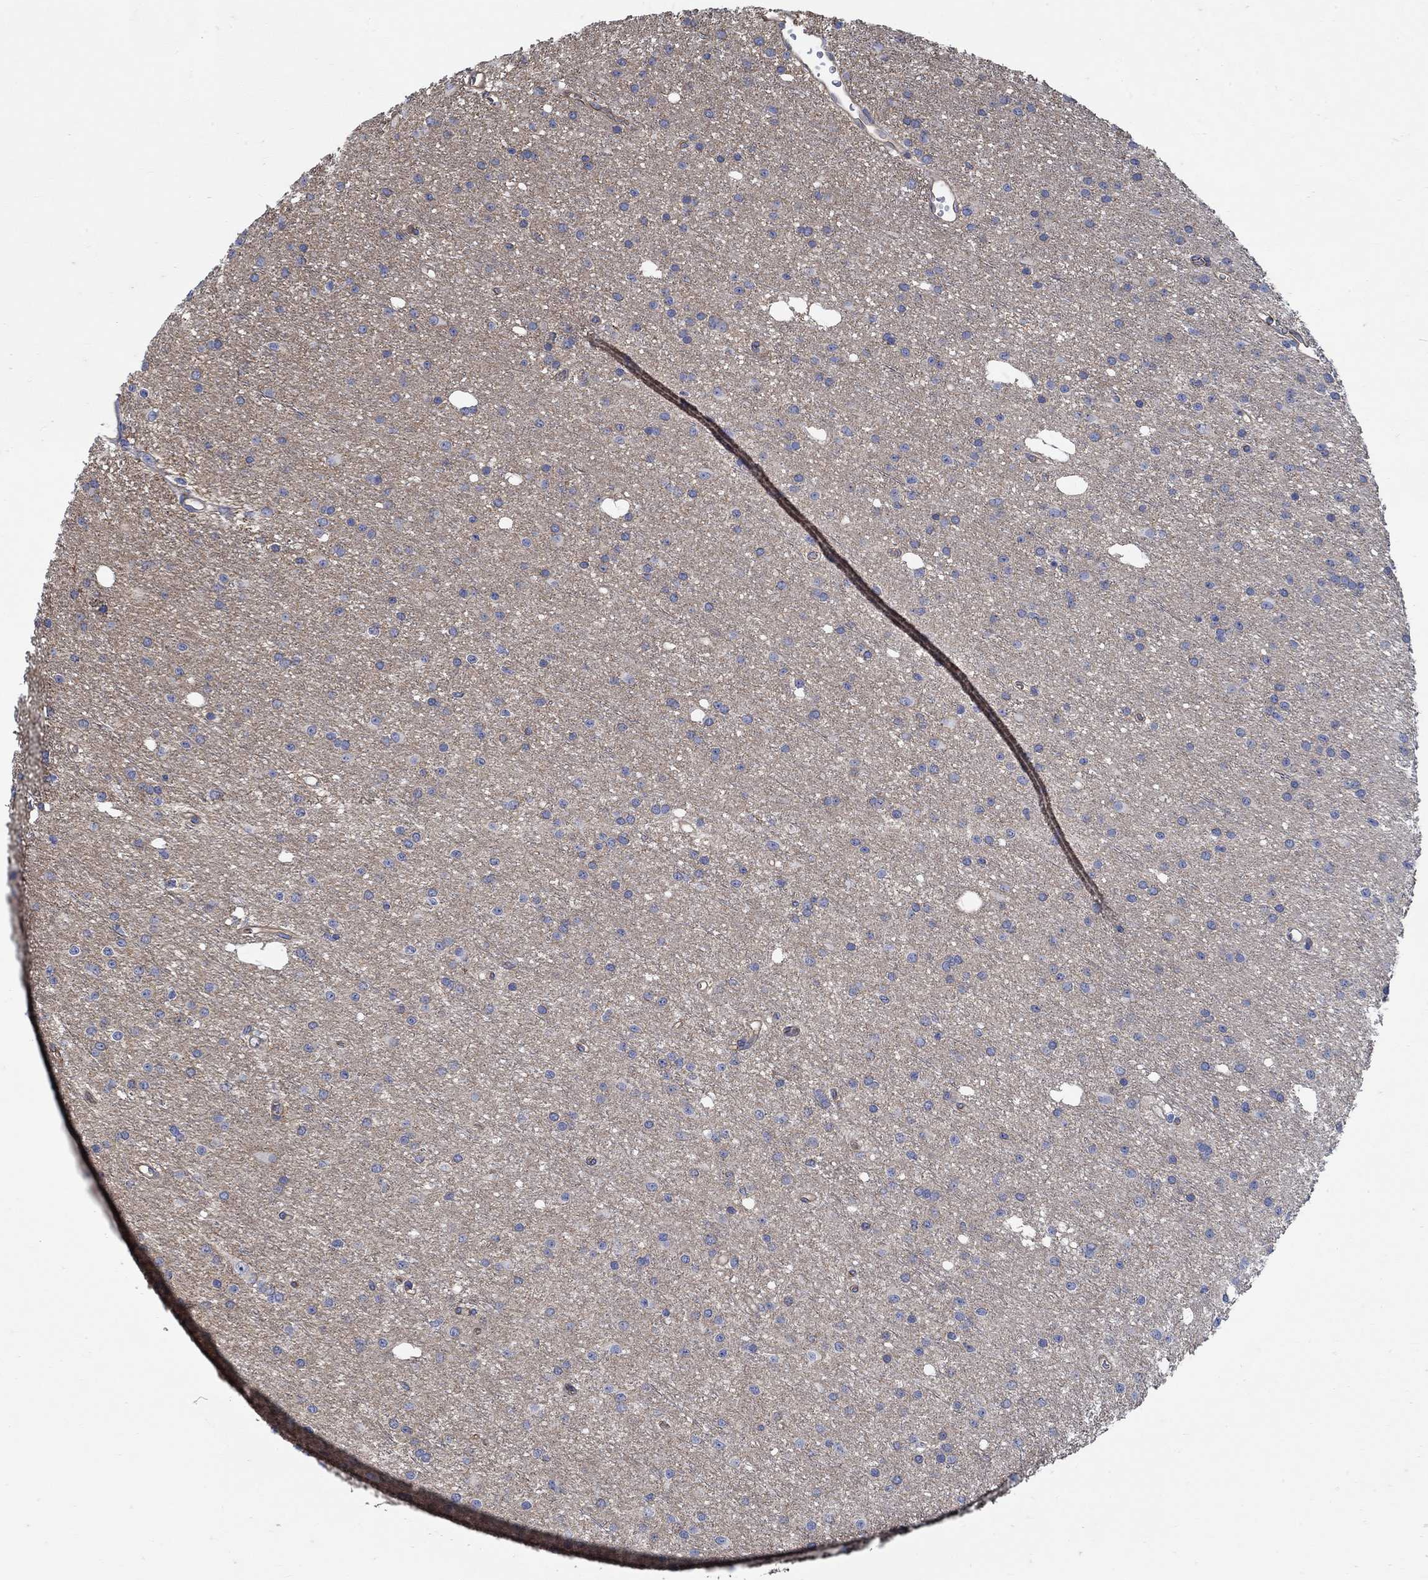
{"staining": {"intensity": "negative", "quantity": "none", "location": "none"}, "tissue": "glioma", "cell_type": "Tumor cells", "image_type": "cancer", "snomed": [{"axis": "morphology", "description": "Glioma, malignant, Low grade"}, {"axis": "topography", "description": "Brain"}], "caption": "IHC micrograph of neoplastic tissue: glioma stained with DAB shows no significant protein expression in tumor cells.", "gene": "TMEM198", "patient": {"sex": "male", "age": 27}}